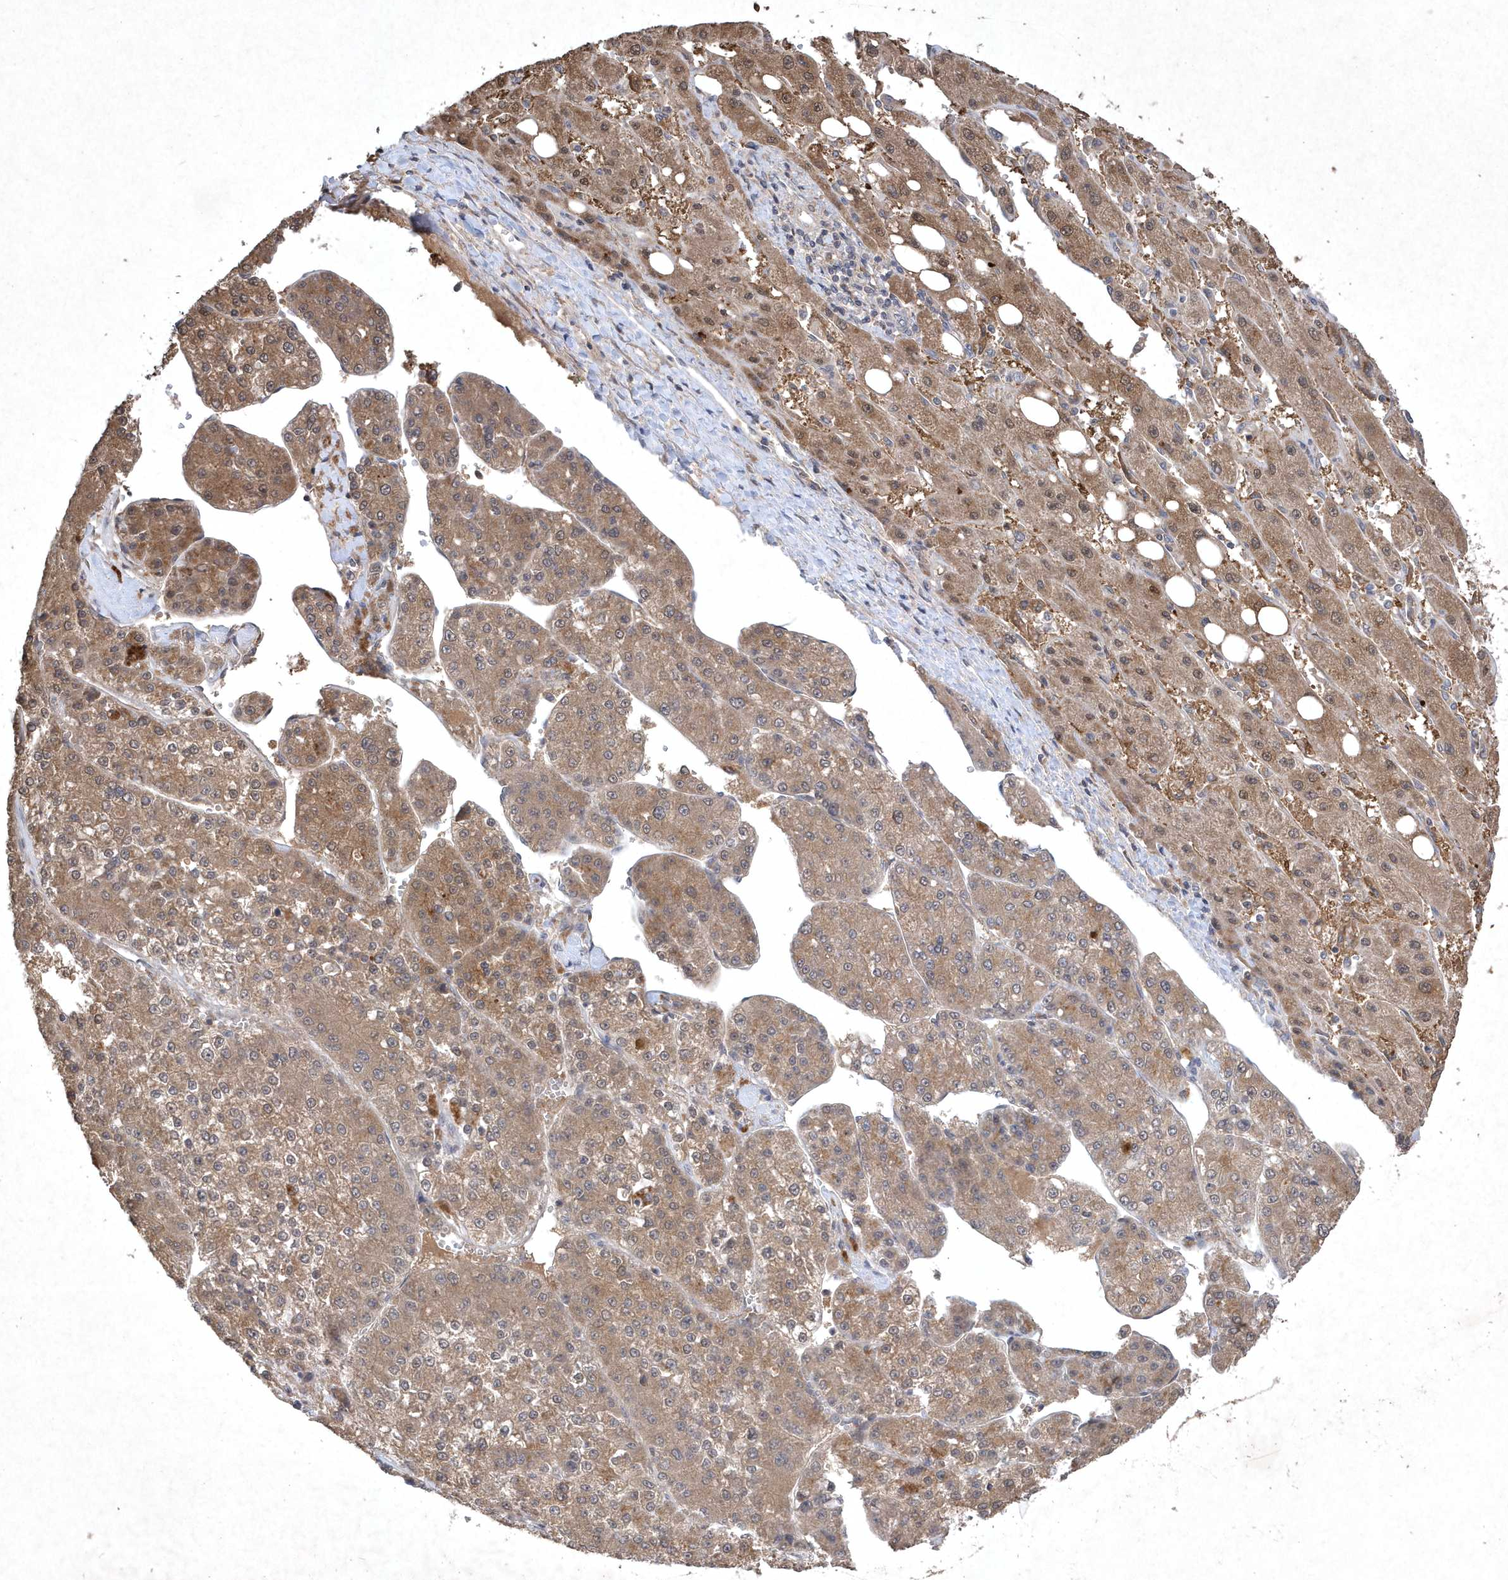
{"staining": {"intensity": "moderate", "quantity": ">75%", "location": "cytoplasmic/membranous"}, "tissue": "liver cancer", "cell_type": "Tumor cells", "image_type": "cancer", "snomed": [{"axis": "morphology", "description": "Carcinoma, Hepatocellular, NOS"}, {"axis": "topography", "description": "Liver"}], "caption": "Moderate cytoplasmic/membranous protein expression is identified in approximately >75% of tumor cells in liver hepatocellular carcinoma.", "gene": "AKR7A2", "patient": {"sex": "female", "age": 73}}